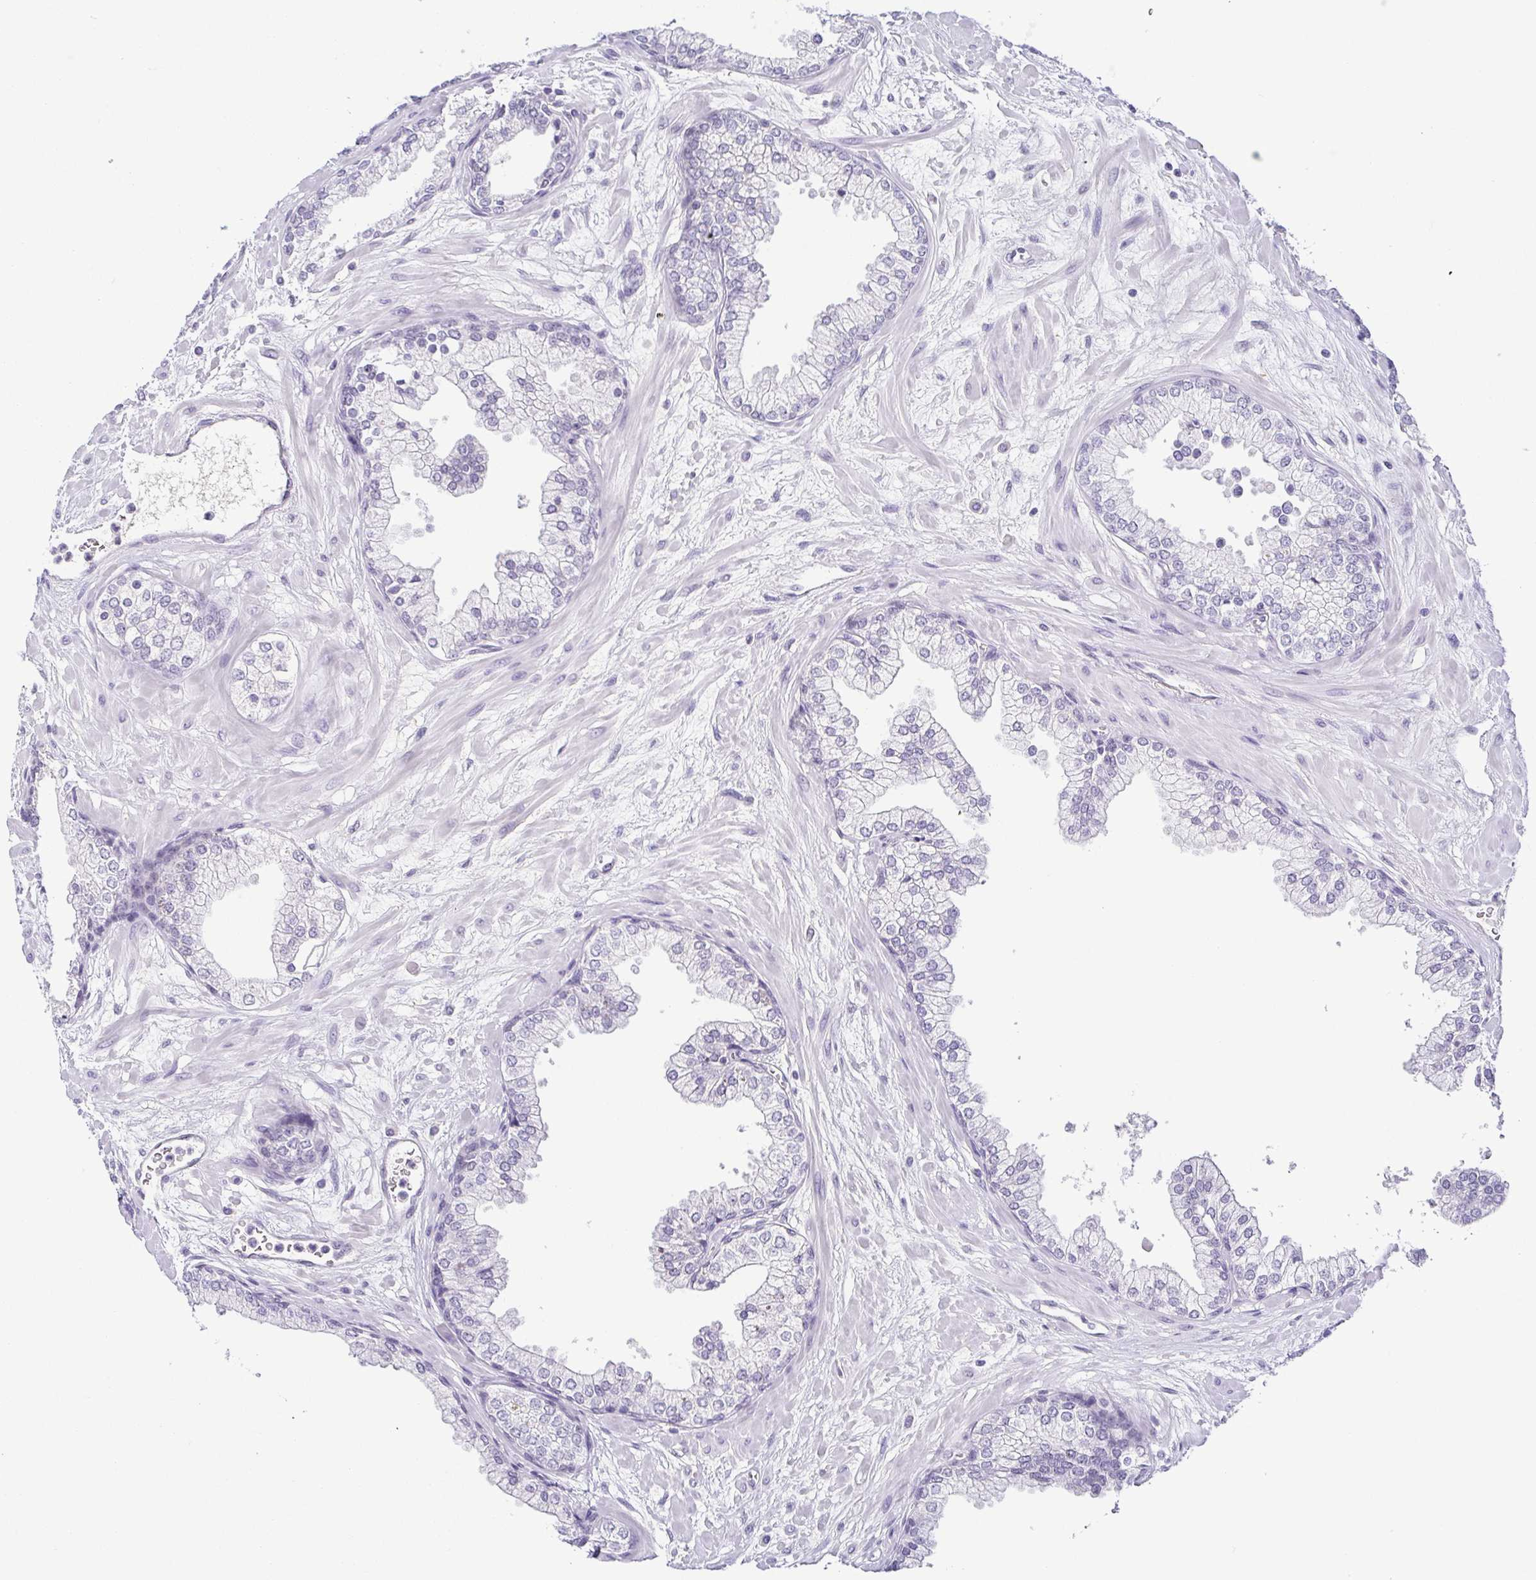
{"staining": {"intensity": "negative", "quantity": "none", "location": "none"}, "tissue": "prostate", "cell_type": "Glandular cells", "image_type": "normal", "snomed": [{"axis": "morphology", "description": "Normal tissue, NOS"}, {"axis": "topography", "description": "Prostate"}, {"axis": "topography", "description": "Peripheral nerve tissue"}], "caption": "Image shows no significant protein positivity in glandular cells of unremarkable prostate.", "gene": "TCF3", "patient": {"sex": "male", "age": 61}}